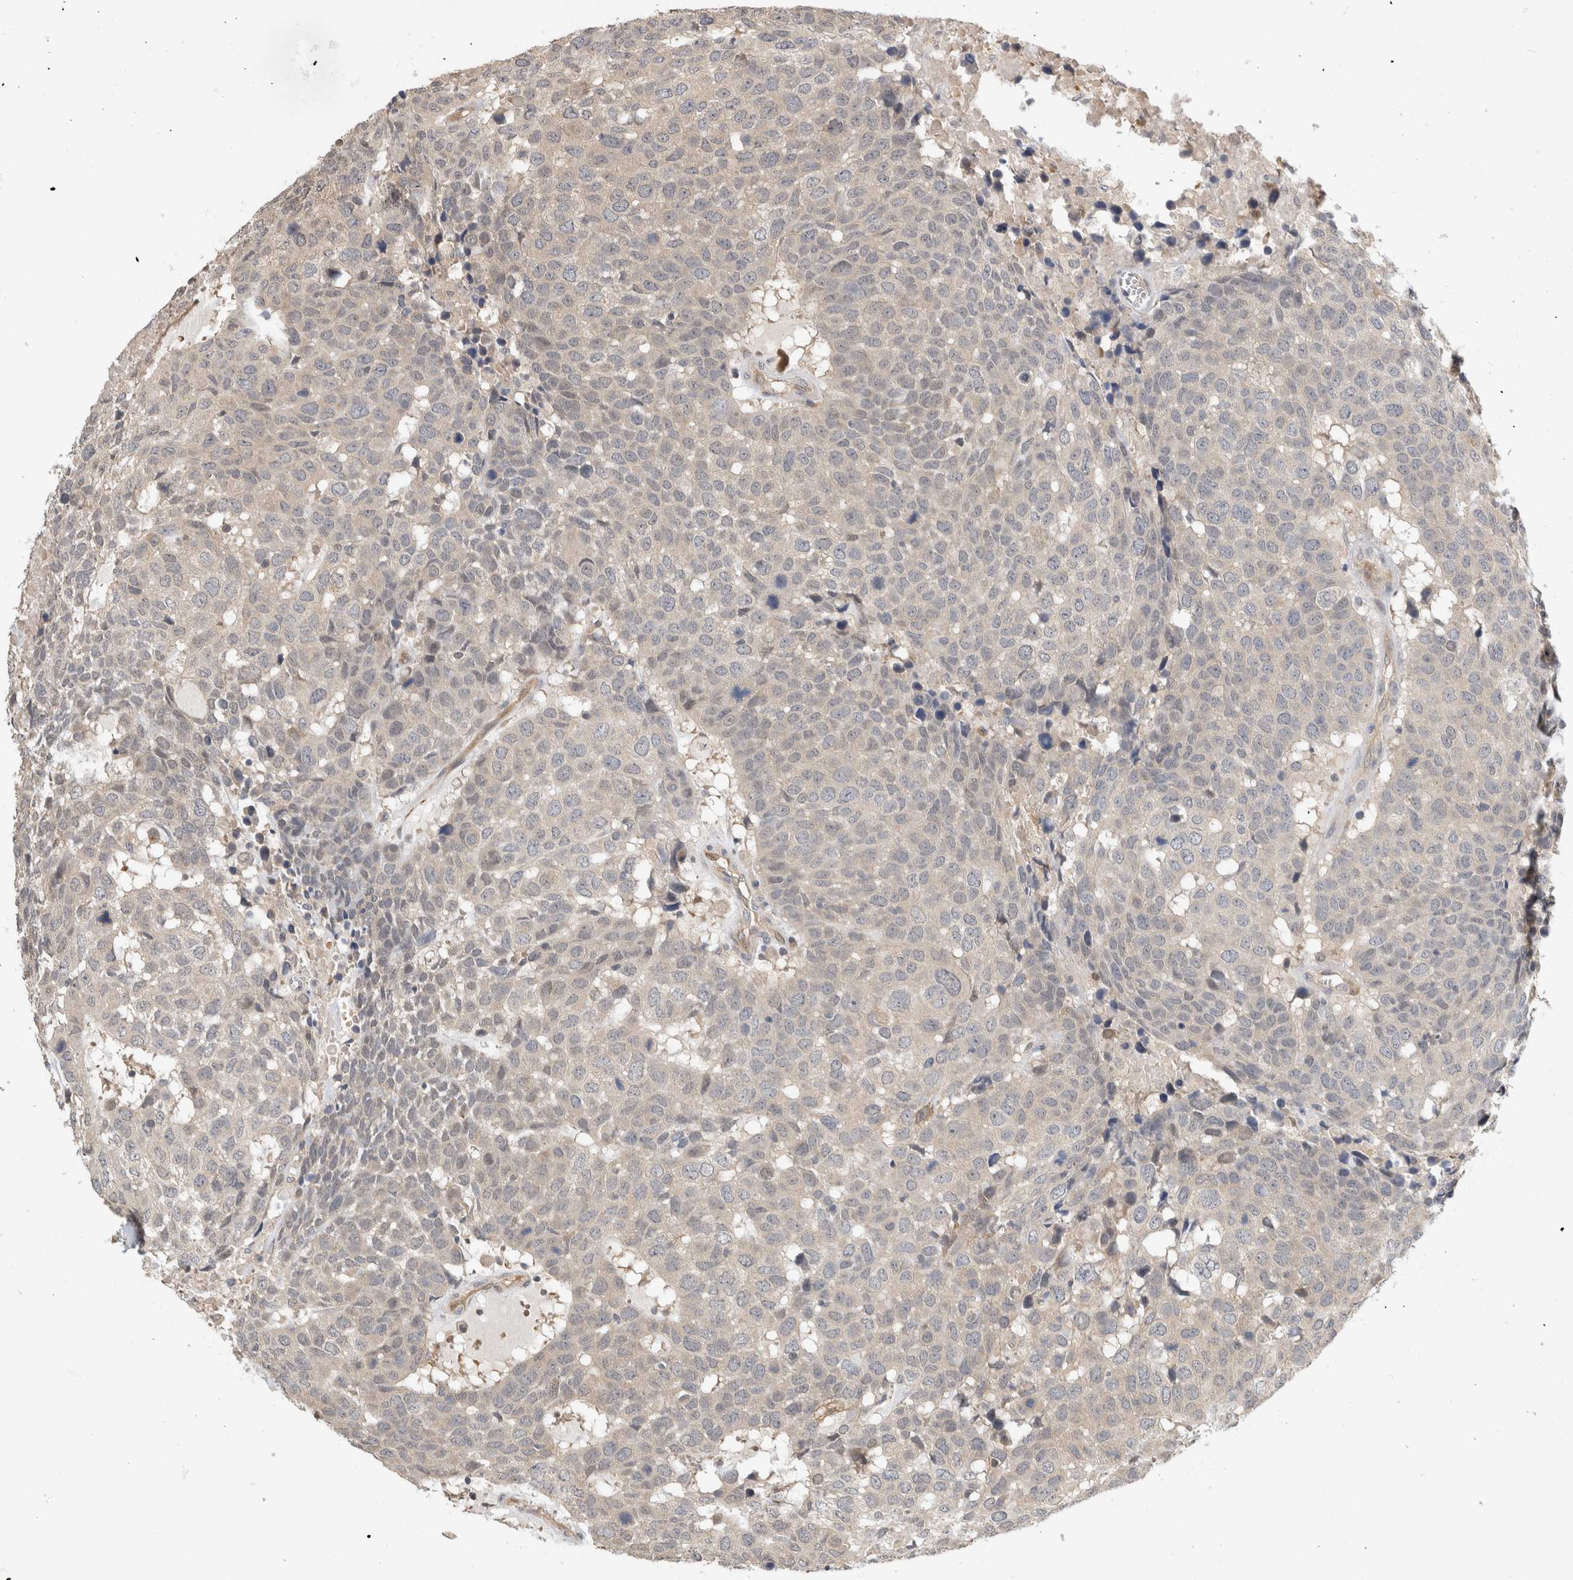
{"staining": {"intensity": "negative", "quantity": "none", "location": "none"}, "tissue": "head and neck cancer", "cell_type": "Tumor cells", "image_type": "cancer", "snomed": [{"axis": "morphology", "description": "Squamous cell carcinoma, NOS"}, {"axis": "topography", "description": "Head-Neck"}], "caption": "A histopathology image of human head and neck squamous cell carcinoma is negative for staining in tumor cells.", "gene": "PGM1", "patient": {"sex": "male", "age": 66}}